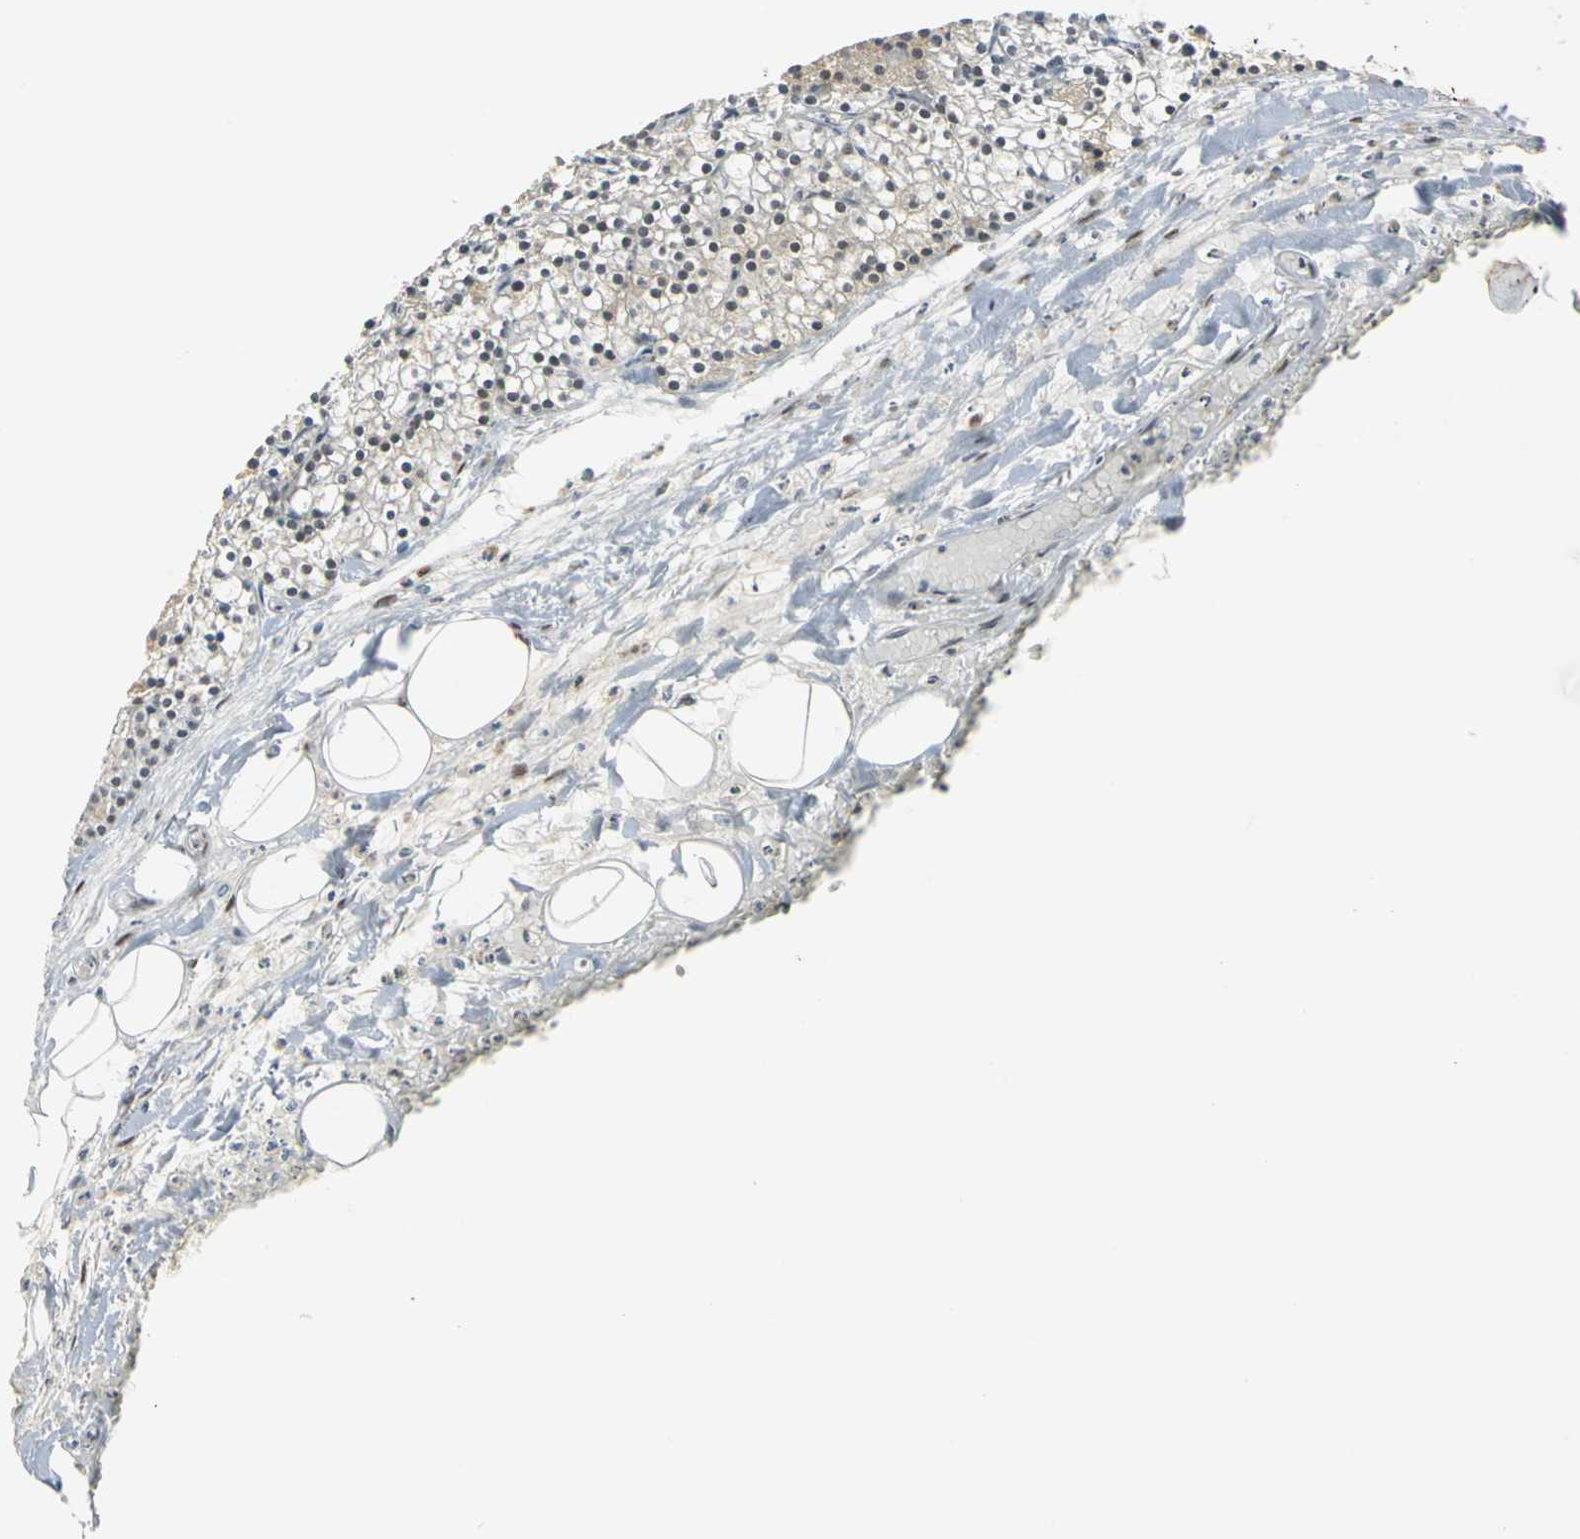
{"staining": {"intensity": "weak", "quantity": "<25%", "location": "cytoplasmic/membranous"}, "tissue": "parathyroid gland", "cell_type": "Glandular cells", "image_type": "normal", "snomed": [{"axis": "morphology", "description": "Normal tissue, NOS"}, {"axis": "topography", "description": "Parathyroid gland"}], "caption": "This is an immunohistochemistry (IHC) photomicrograph of normal human parathyroid gland. There is no expression in glandular cells.", "gene": "RBFOX2", "patient": {"sex": "female", "age": 63}}